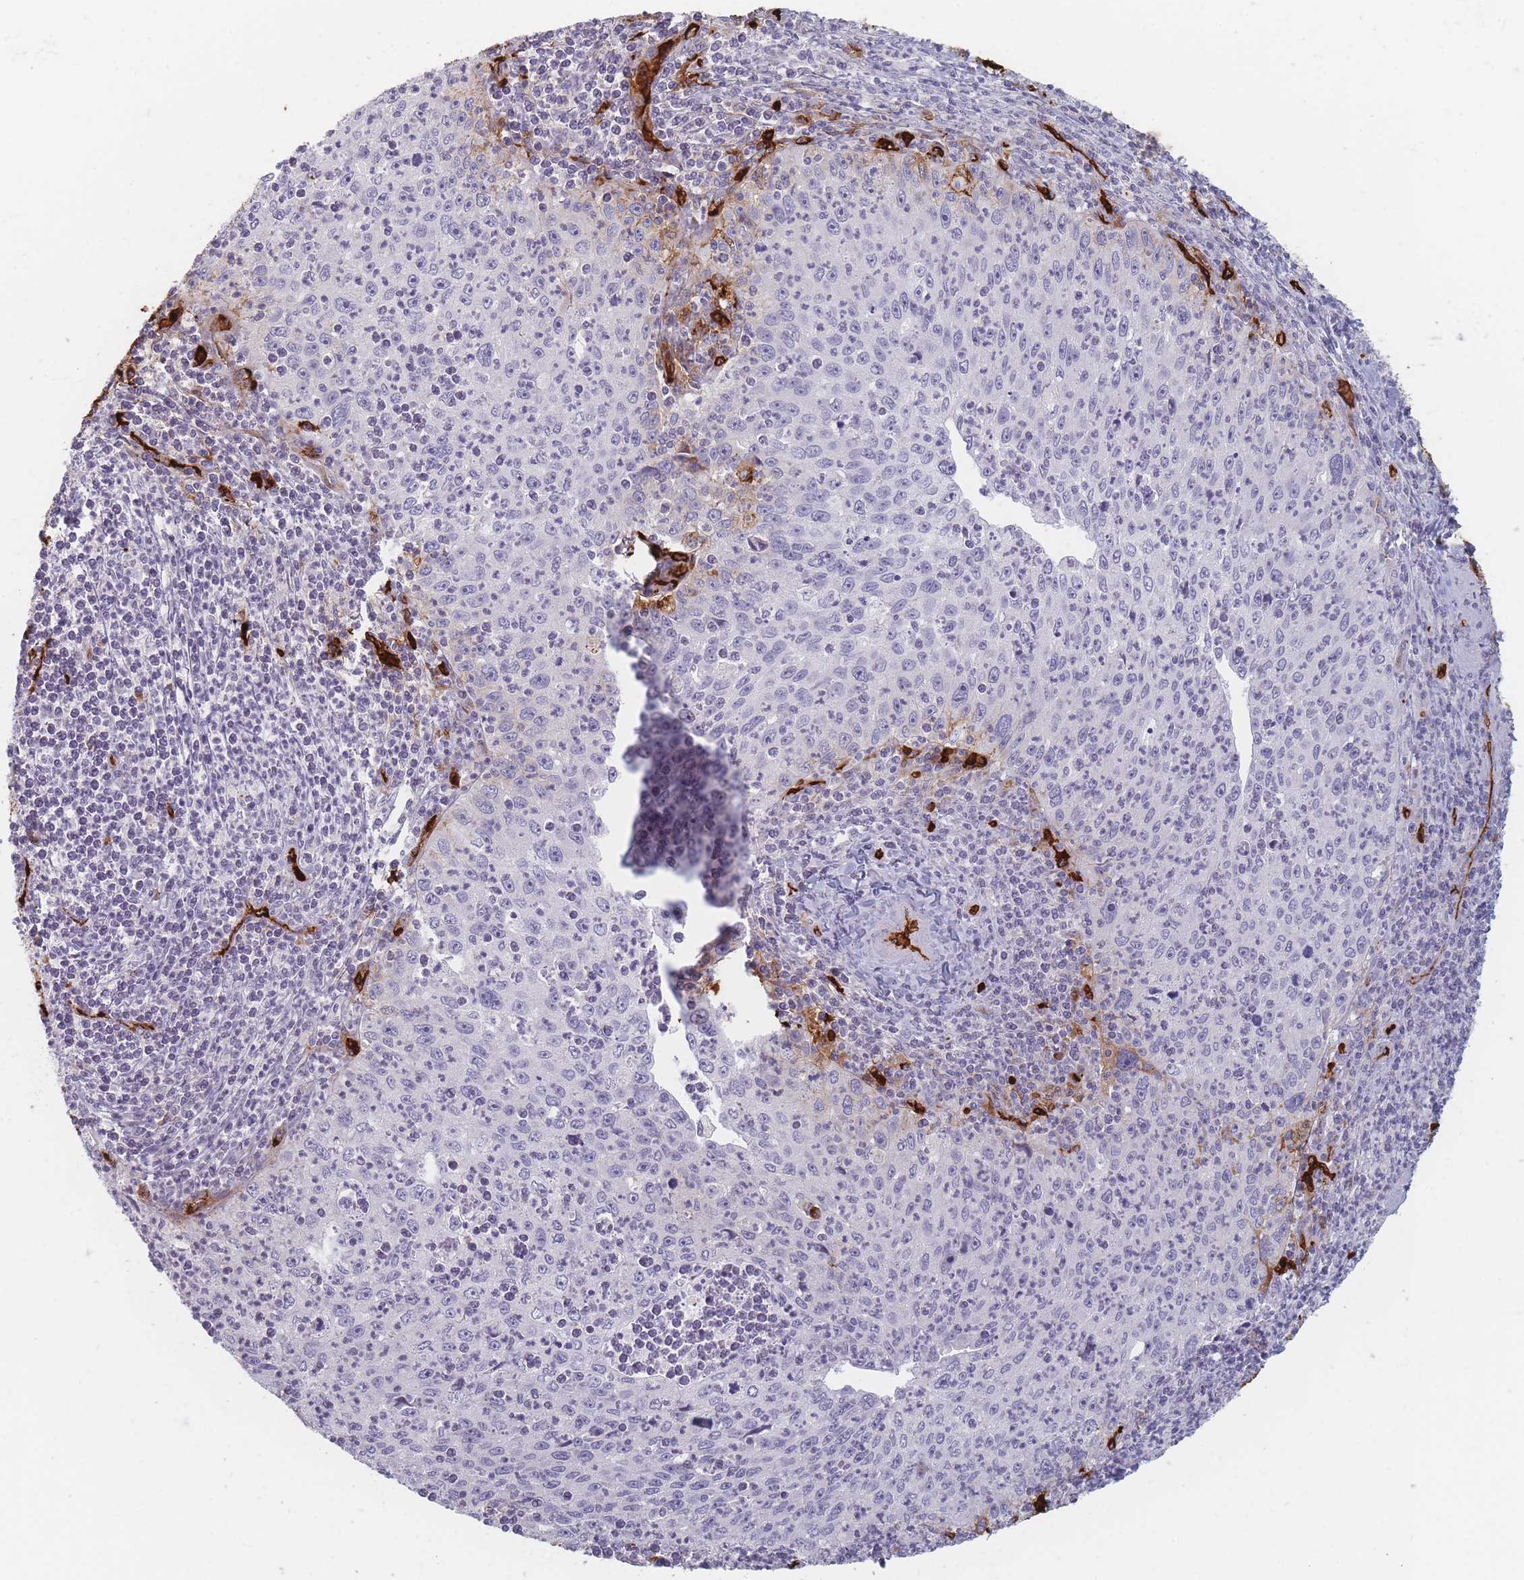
{"staining": {"intensity": "negative", "quantity": "none", "location": "none"}, "tissue": "cervical cancer", "cell_type": "Tumor cells", "image_type": "cancer", "snomed": [{"axis": "morphology", "description": "Squamous cell carcinoma, NOS"}, {"axis": "topography", "description": "Cervix"}], "caption": "Tumor cells are negative for protein expression in human cervical cancer.", "gene": "SLC2A6", "patient": {"sex": "female", "age": 30}}